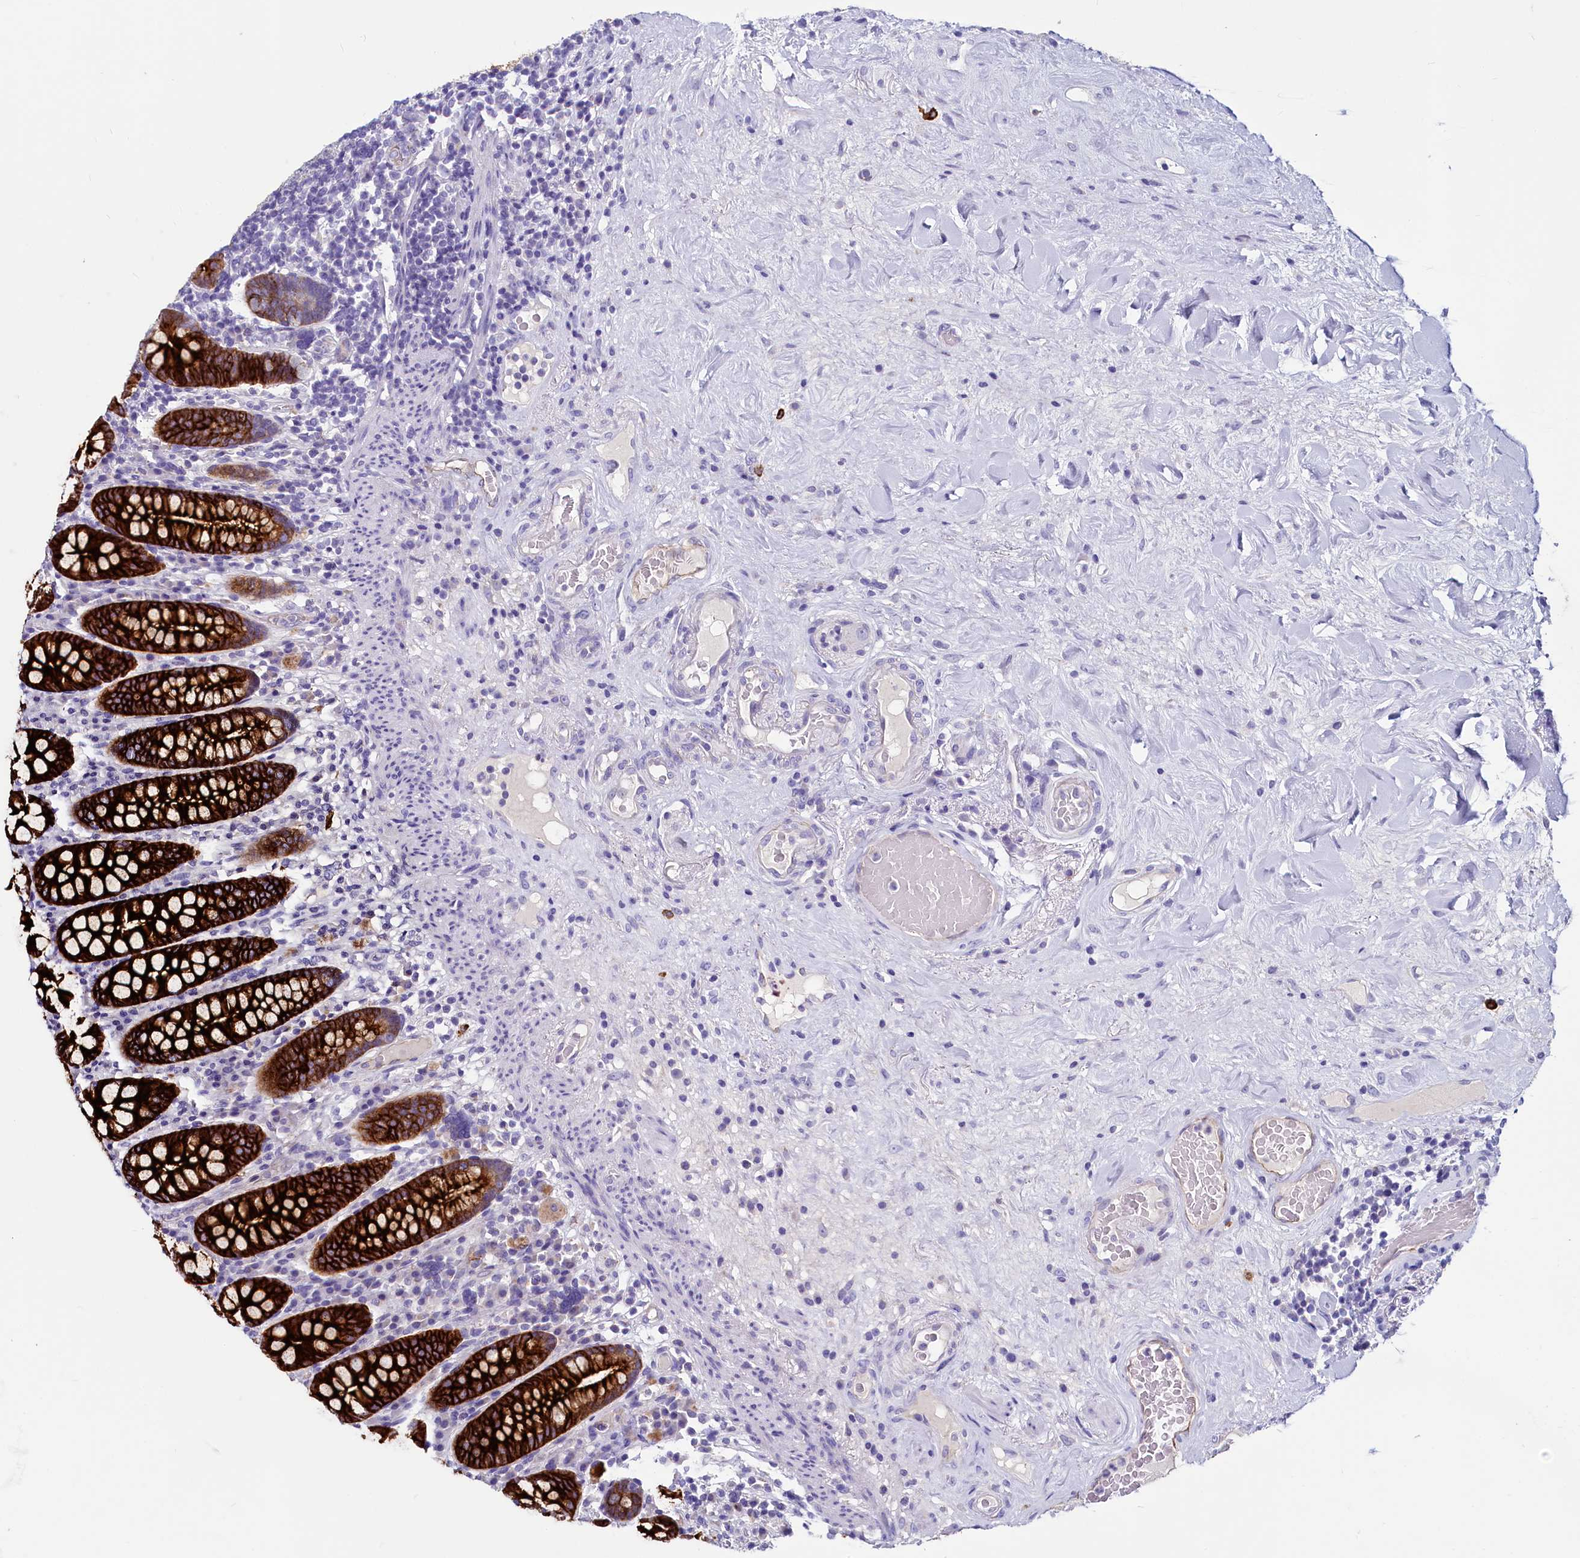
{"staining": {"intensity": "negative", "quantity": "none", "location": "none"}, "tissue": "colon", "cell_type": "Endothelial cells", "image_type": "normal", "snomed": [{"axis": "morphology", "description": "Normal tissue, NOS"}, {"axis": "topography", "description": "Colon"}], "caption": "Protein analysis of benign colon displays no significant expression in endothelial cells.", "gene": "INSC", "patient": {"sex": "female", "age": 79}}